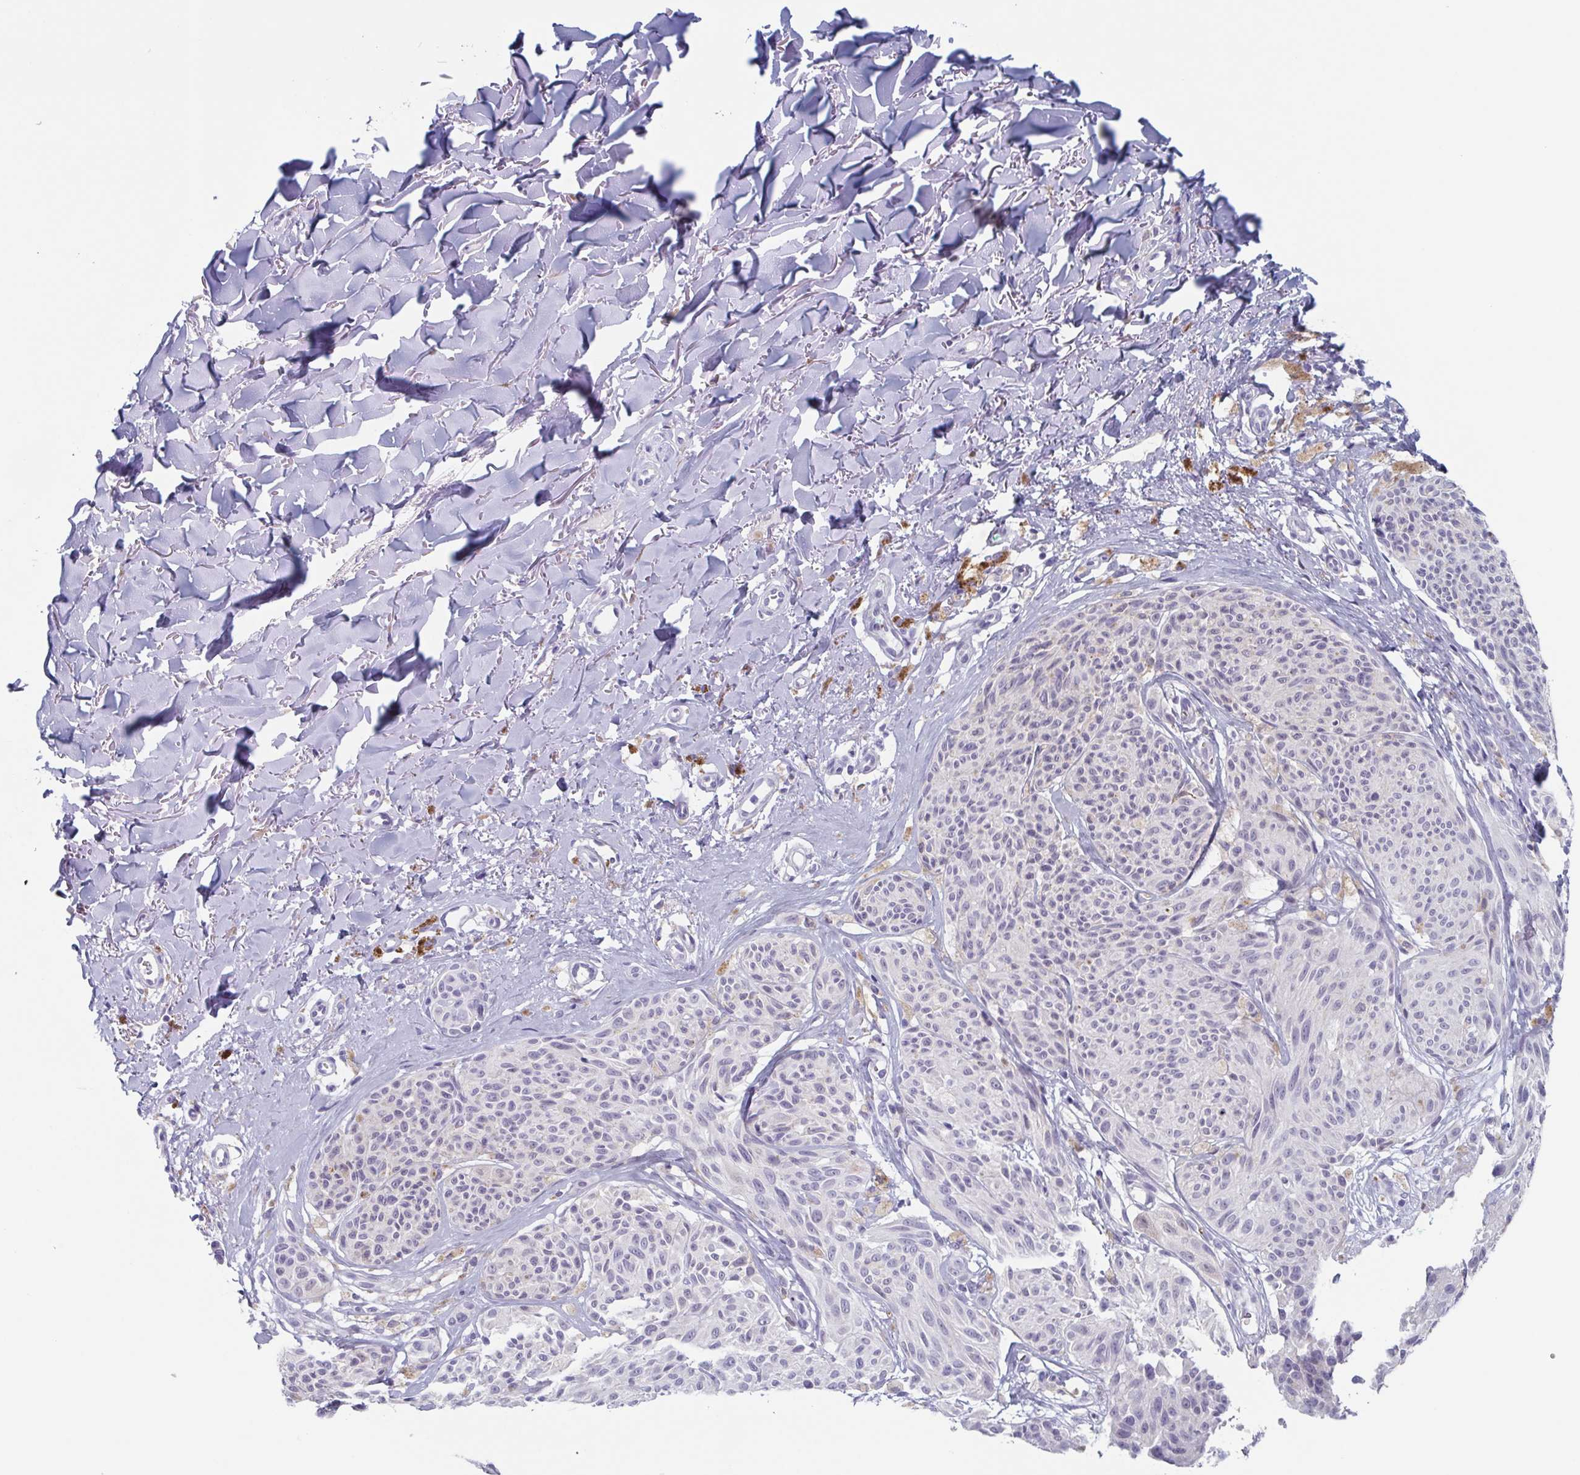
{"staining": {"intensity": "negative", "quantity": "none", "location": "none"}, "tissue": "melanoma", "cell_type": "Tumor cells", "image_type": "cancer", "snomed": [{"axis": "morphology", "description": "Malignant melanoma, NOS"}, {"axis": "topography", "description": "Skin"}], "caption": "The image displays no significant positivity in tumor cells of melanoma.", "gene": "LYRM2", "patient": {"sex": "female", "age": 87}}